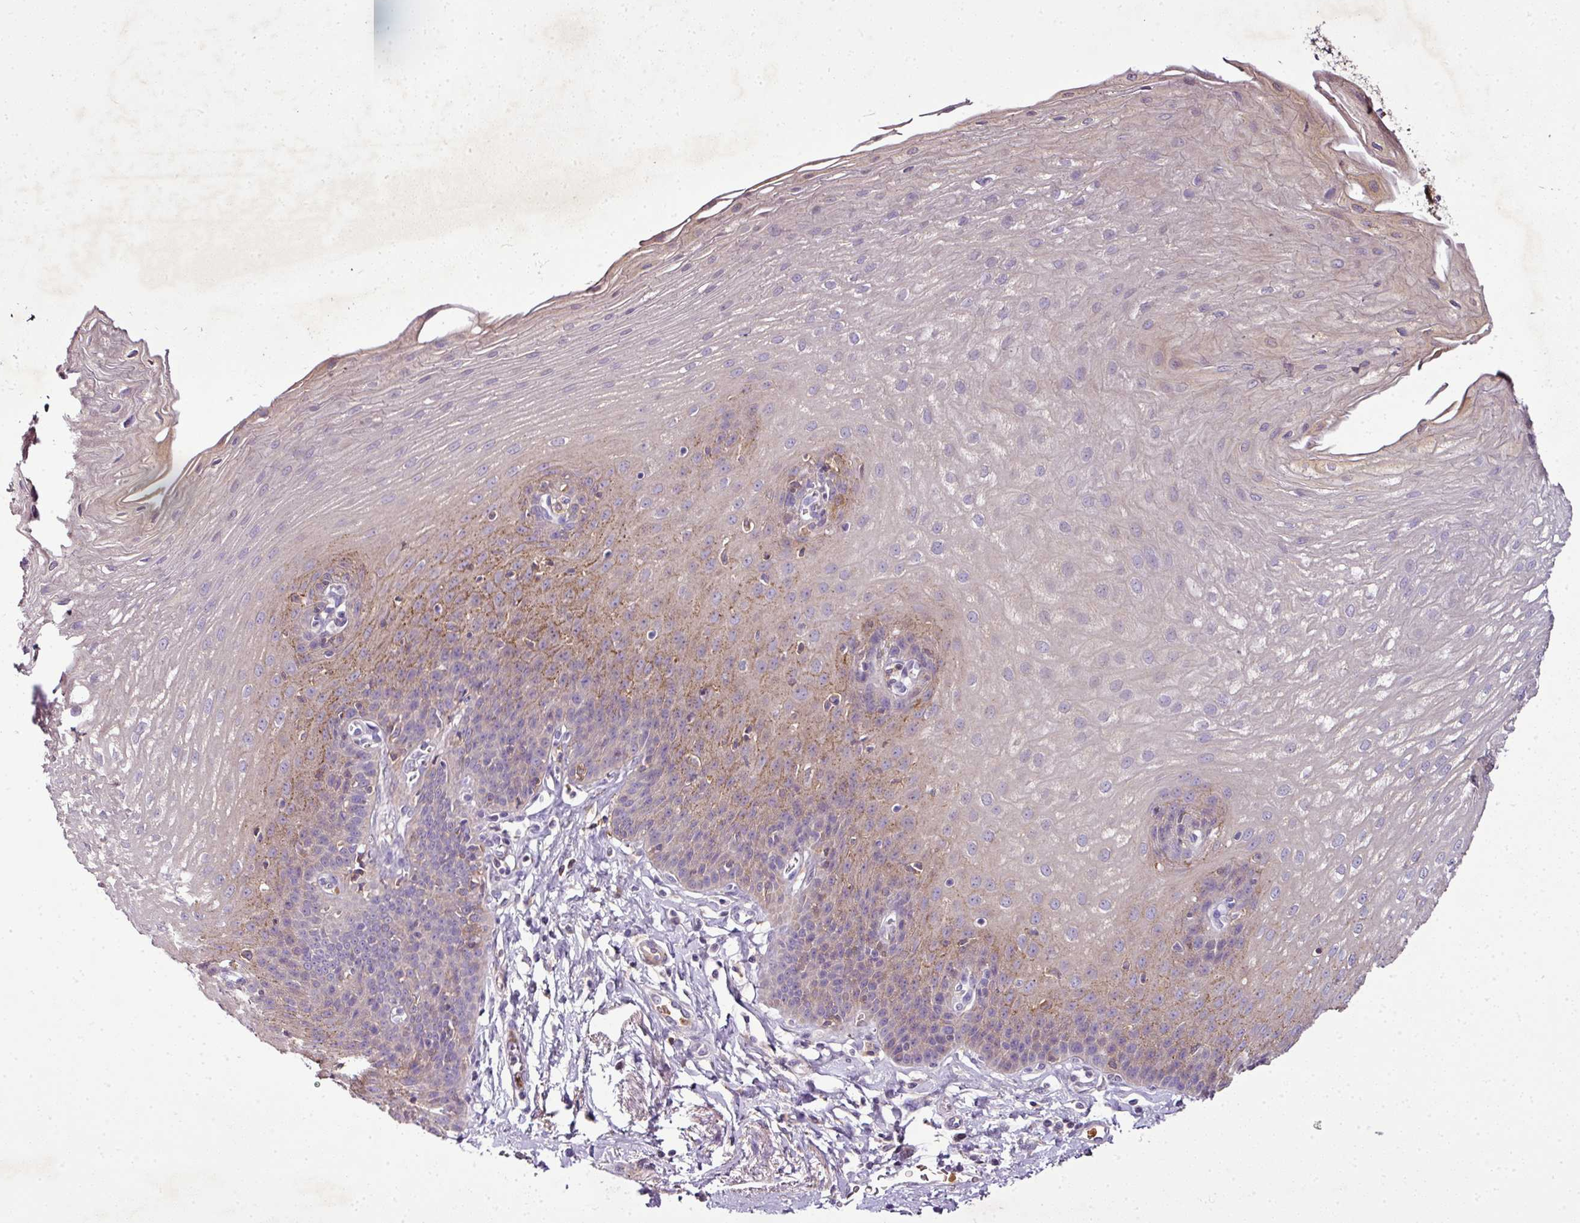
{"staining": {"intensity": "moderate", "quantity": "<25%", "location": "cytoplasmic/membranous"}, "tissue": "esophagus", "cell_type": "Squamous epithelial cells", "image_type": "normal", "snomed": [{"axis": "morphology", "description": "Normal tissue, NOS"}, {"axis": "topography", "description": "Esophagus"}], "caption": "Immunohistochemical staining of unremarkable human esophagus shows low levels of moderate cytoplasmic/membranous positivity in about <25% of squamous epithelial cells. (Brightfield microscopy of DAB IHC at high magnification).", "gene": "CAB39L", "patient": {"sex": "female", "age": 81}}